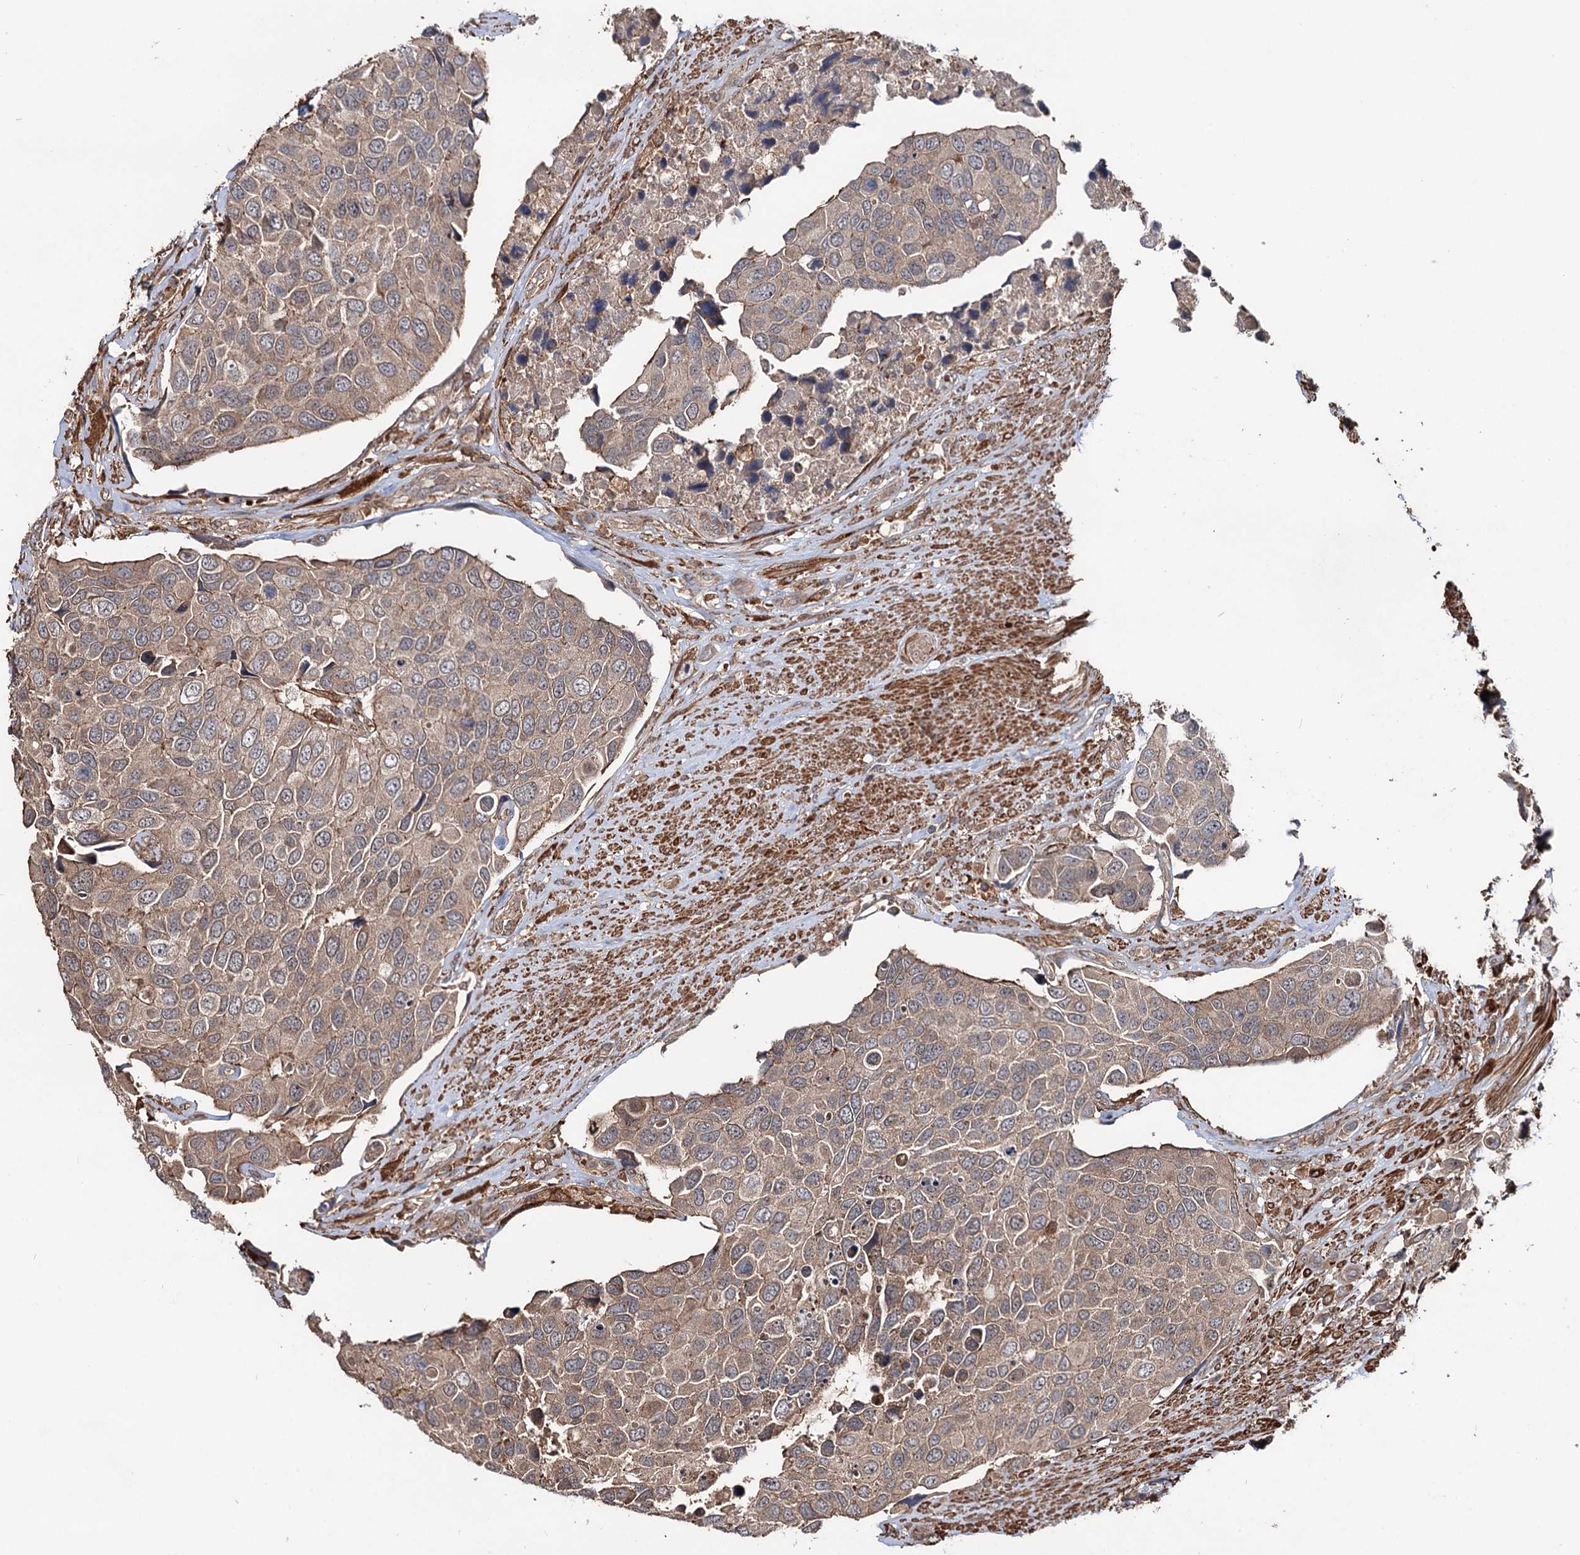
{"staining": {"intensity": "weak", "quantity": ">75%", "location": "cytoplasmic/membranous"}, "tissue": "urothelial cancer", "cell_type": "Tumor cells", "image_type": "cancer", "snomed": [{"axis": "morphology", "description": "Urothelial carcinoma, High grade"}, {"axis": "topography", "description": "Urinary bladder"}], "caption": "Weak cytoplasmic/membranous positivity is identified in approximately >75% of tumor cells in urothelial cancer. Immunohistochemistry (ihc) stains the protein of interest in brown and the nuclei are stained blue.", "gene": "GRIP1", "patient": {"sex": "male", "age": 74}}